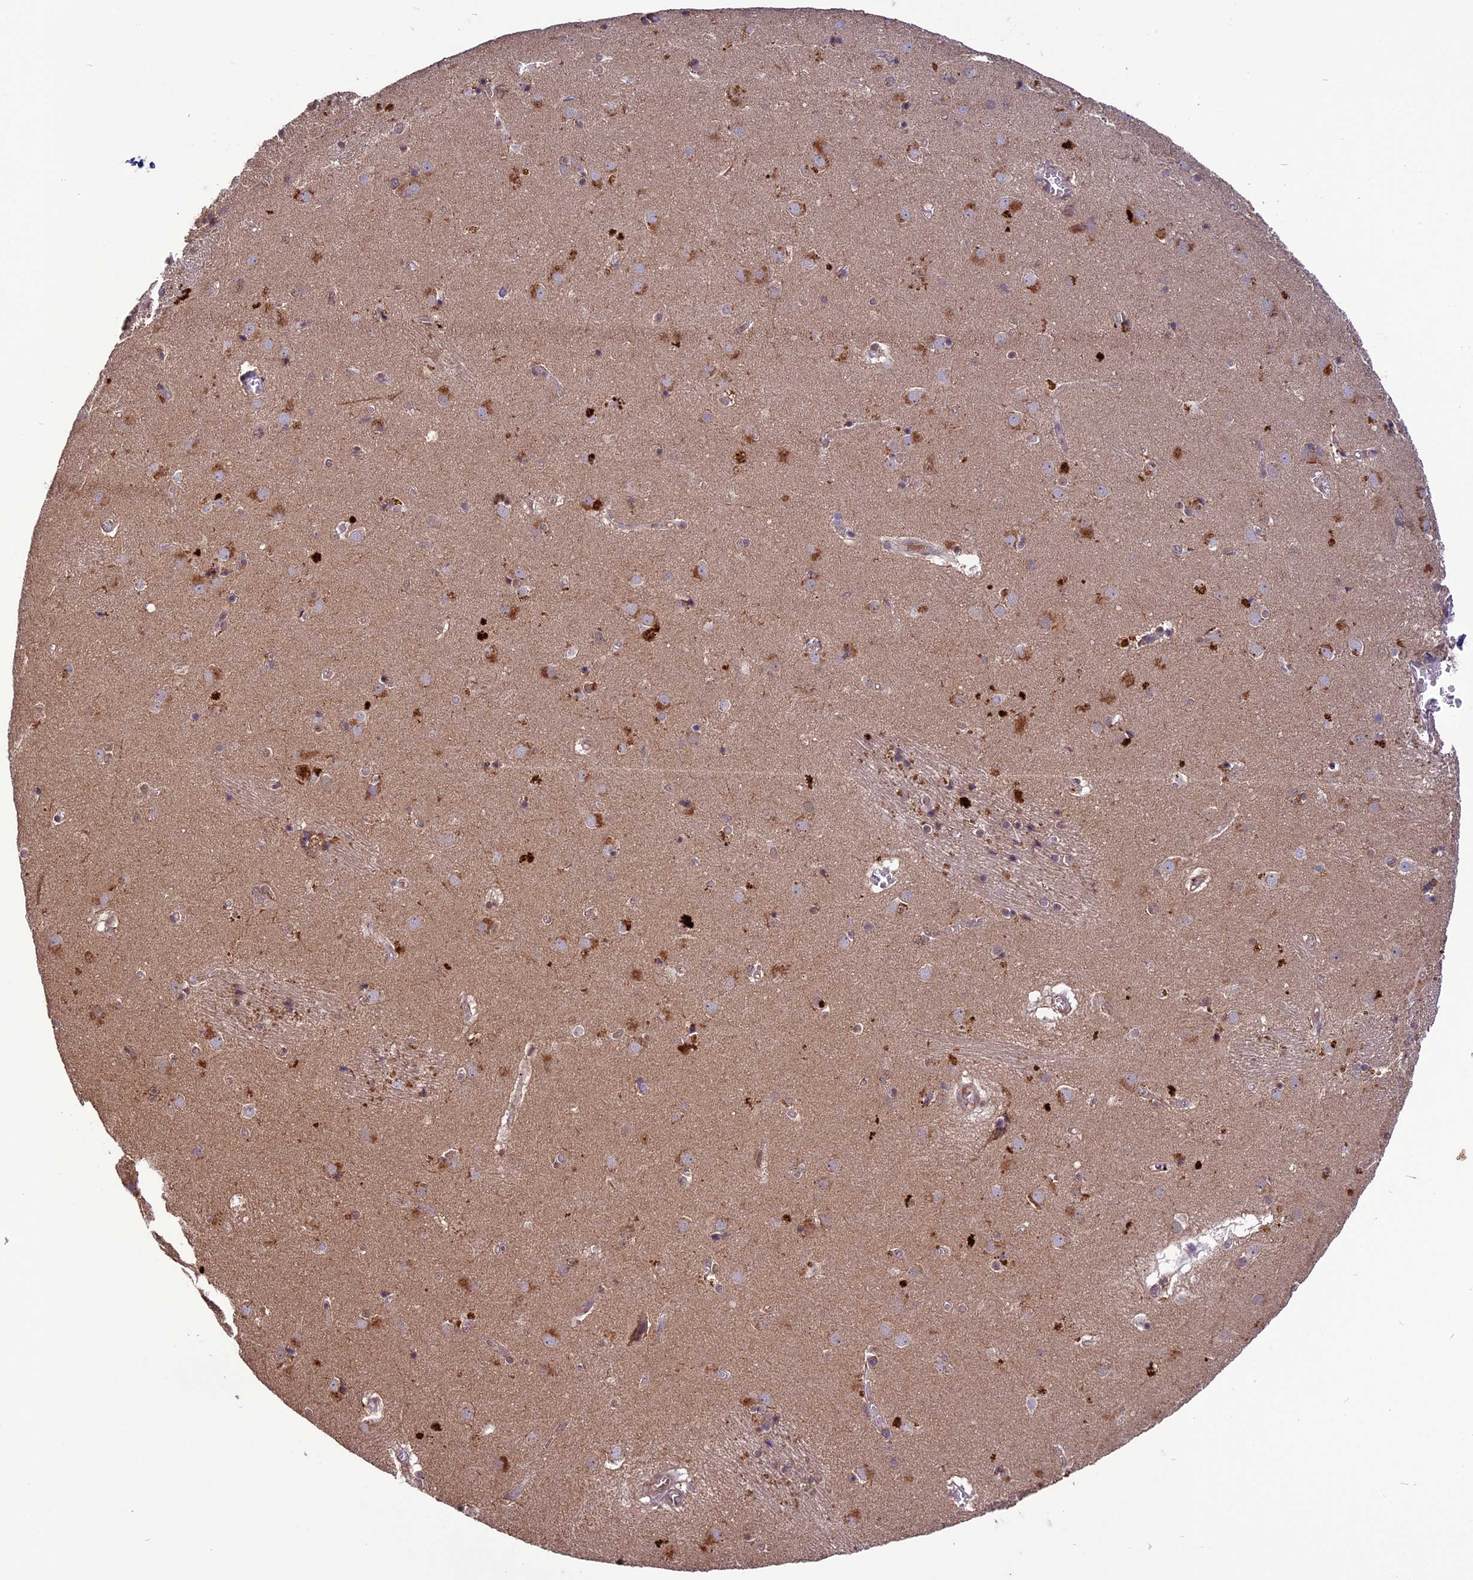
{"staining": {"intensity": "moderate", "quantity": "<25%", "location": "cytoplasmic/membranous"}, "tissue": "caudate", "cell_type": "Glial cells", "image_type": "normal", "snomed": [{"axis": "morphology", "description": "Normal tissue, NOS"}, {"axis": "topography", "description": "Lateral ventricle wall"}], "caption": "Immunohistochemistry (IHC) (DAB (3,3'-diaminobenzidine)) staining of unremarkable human caudate shows moderate cytoplasmic/membranous protein expression in about <25% of glial cells.", "gene": "C3orf70", "patient": {"sex": "male", "age": 70}}